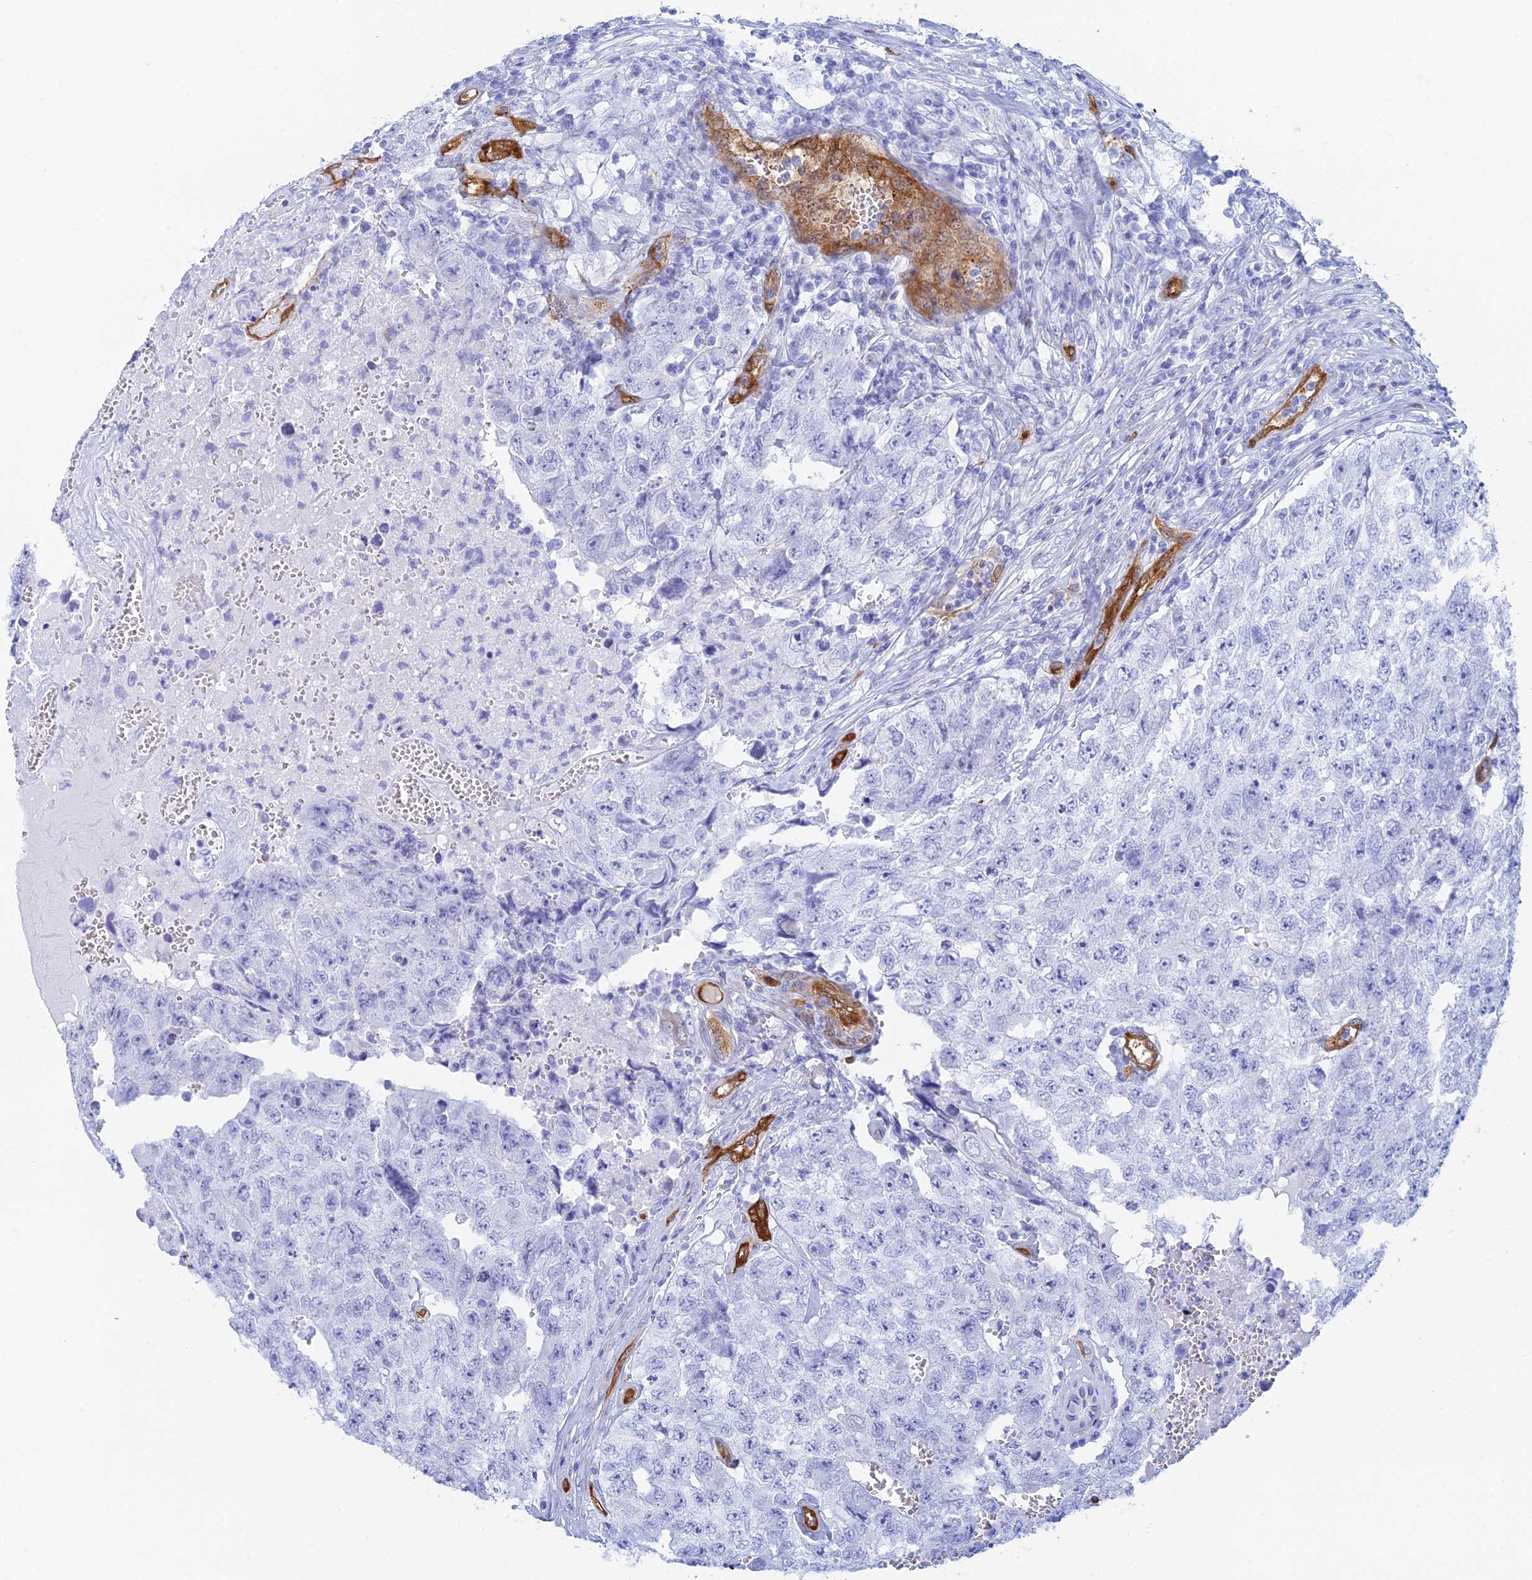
{"staining": {"intensity": "negative", "quantity": "none", "location": "none"}, "tissue": "testis cancer", "cell_type": "Tumor cells", "image_type": "cancer", "snomed": [{"axis": "morphology", "description": "Carcinoma, Embryonal, NOS"}, {"axis": "topography", "description": "Testis"}], "caption": "Protein analysis of testis cancer (embryonal carcinoma) reveals no significant positivity in tumor cells.", "gene": "CRIP2", "patient": {"sex": "male", "age": 17}}